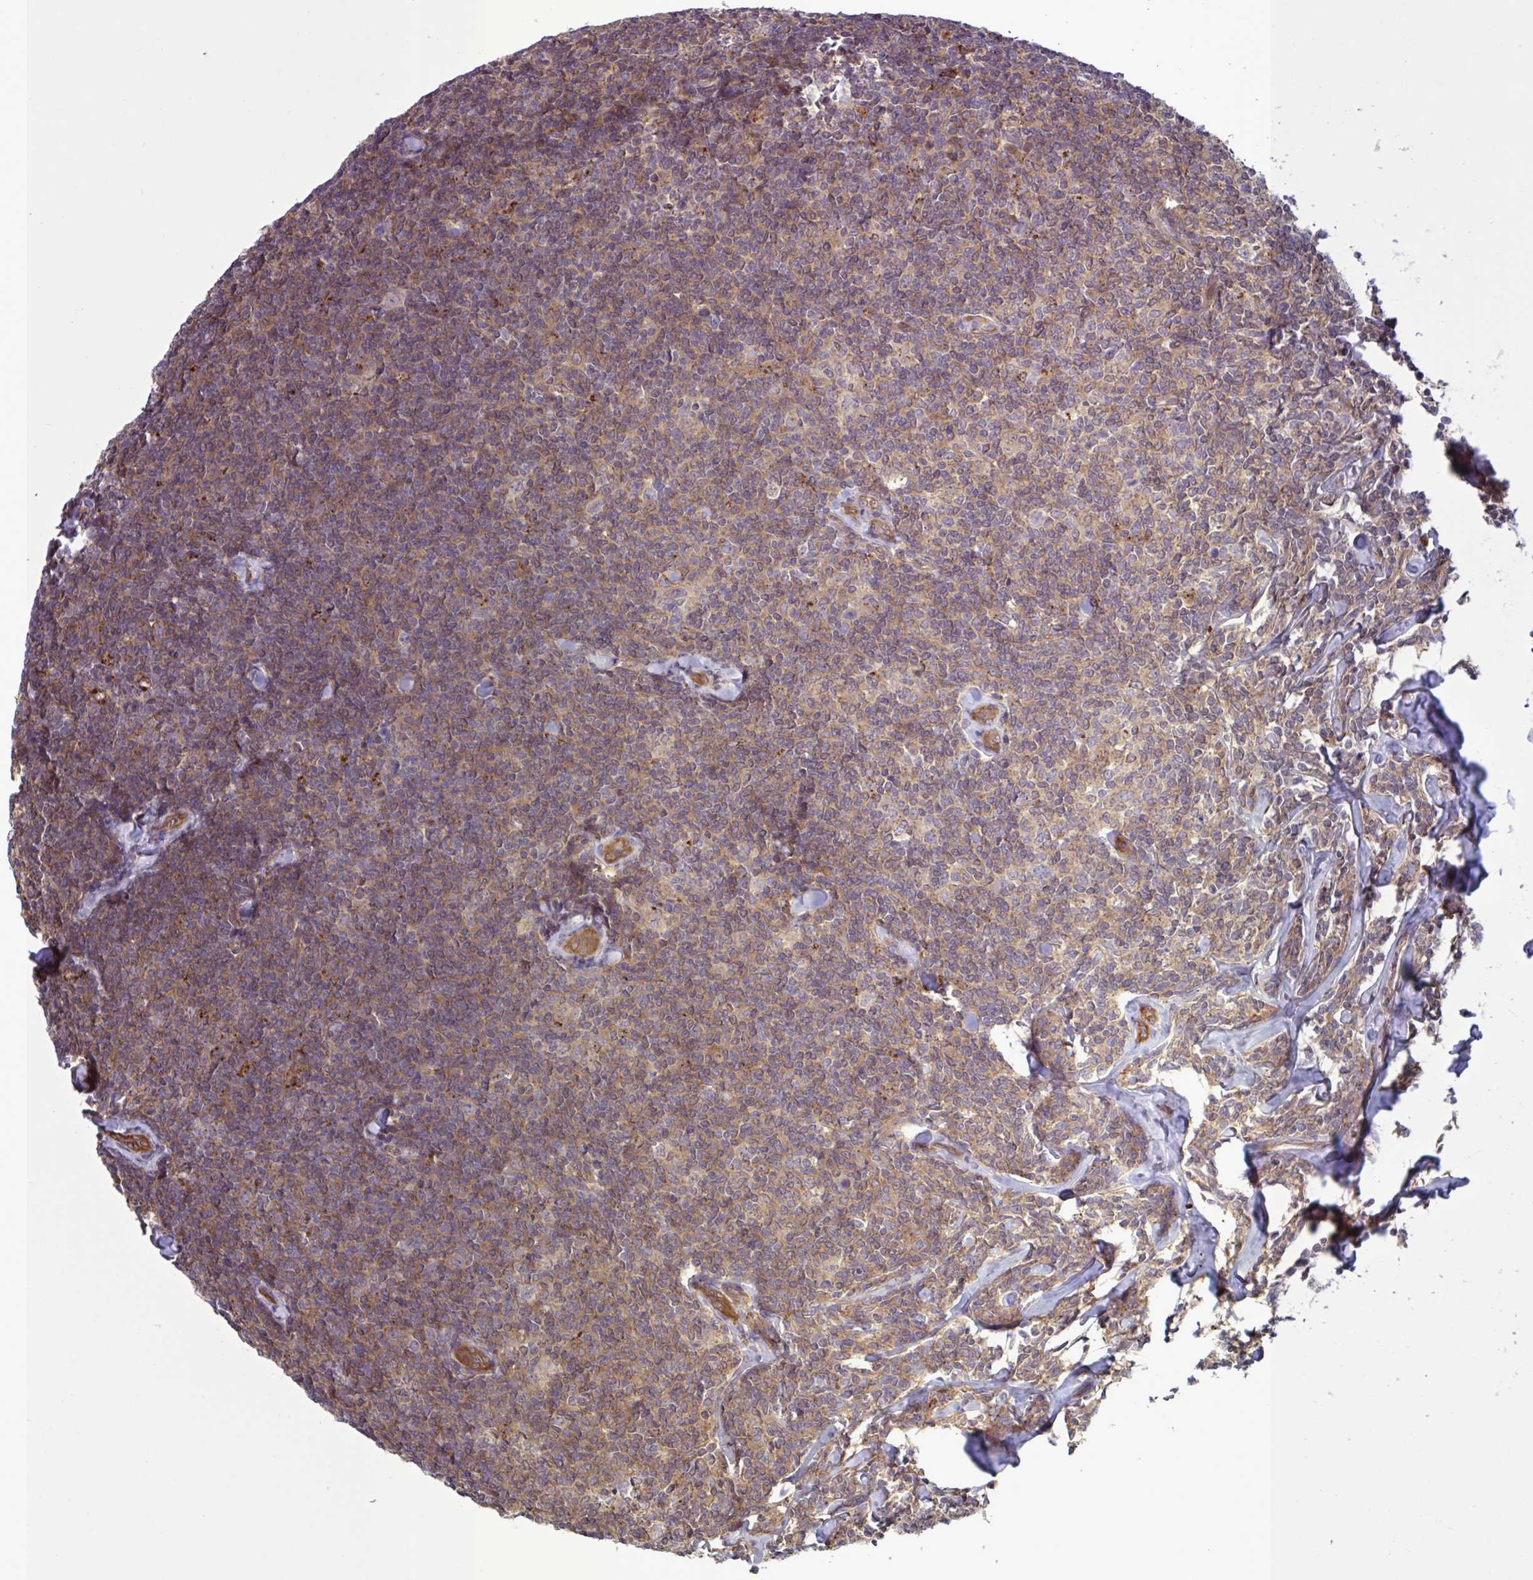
{"staining": {"intensity": "moderate", "quantity": ">75%", "location": "cytoplasmic/membranous,nuclear"}, "tissue": "lymphoma", "cell_type": "Tumor cells", "image_type": "cancer", "snomed": [{"axis": "morphology", "description": "Malignant lymphoma, non-Hodgkin's type, Low grade"}, {"axis": "topography", "description": "Lymph node"}], "caption": "The micrograph demonstrates a brown stain indicating the presence of a protein in the cytoplasmic/membranous and nuclear of tumor cells in lymphoma. (IHC, brightfield microscopy, high magnification).", "gene": "GLTP", "patient": {"sex": "female", "age": 56}}